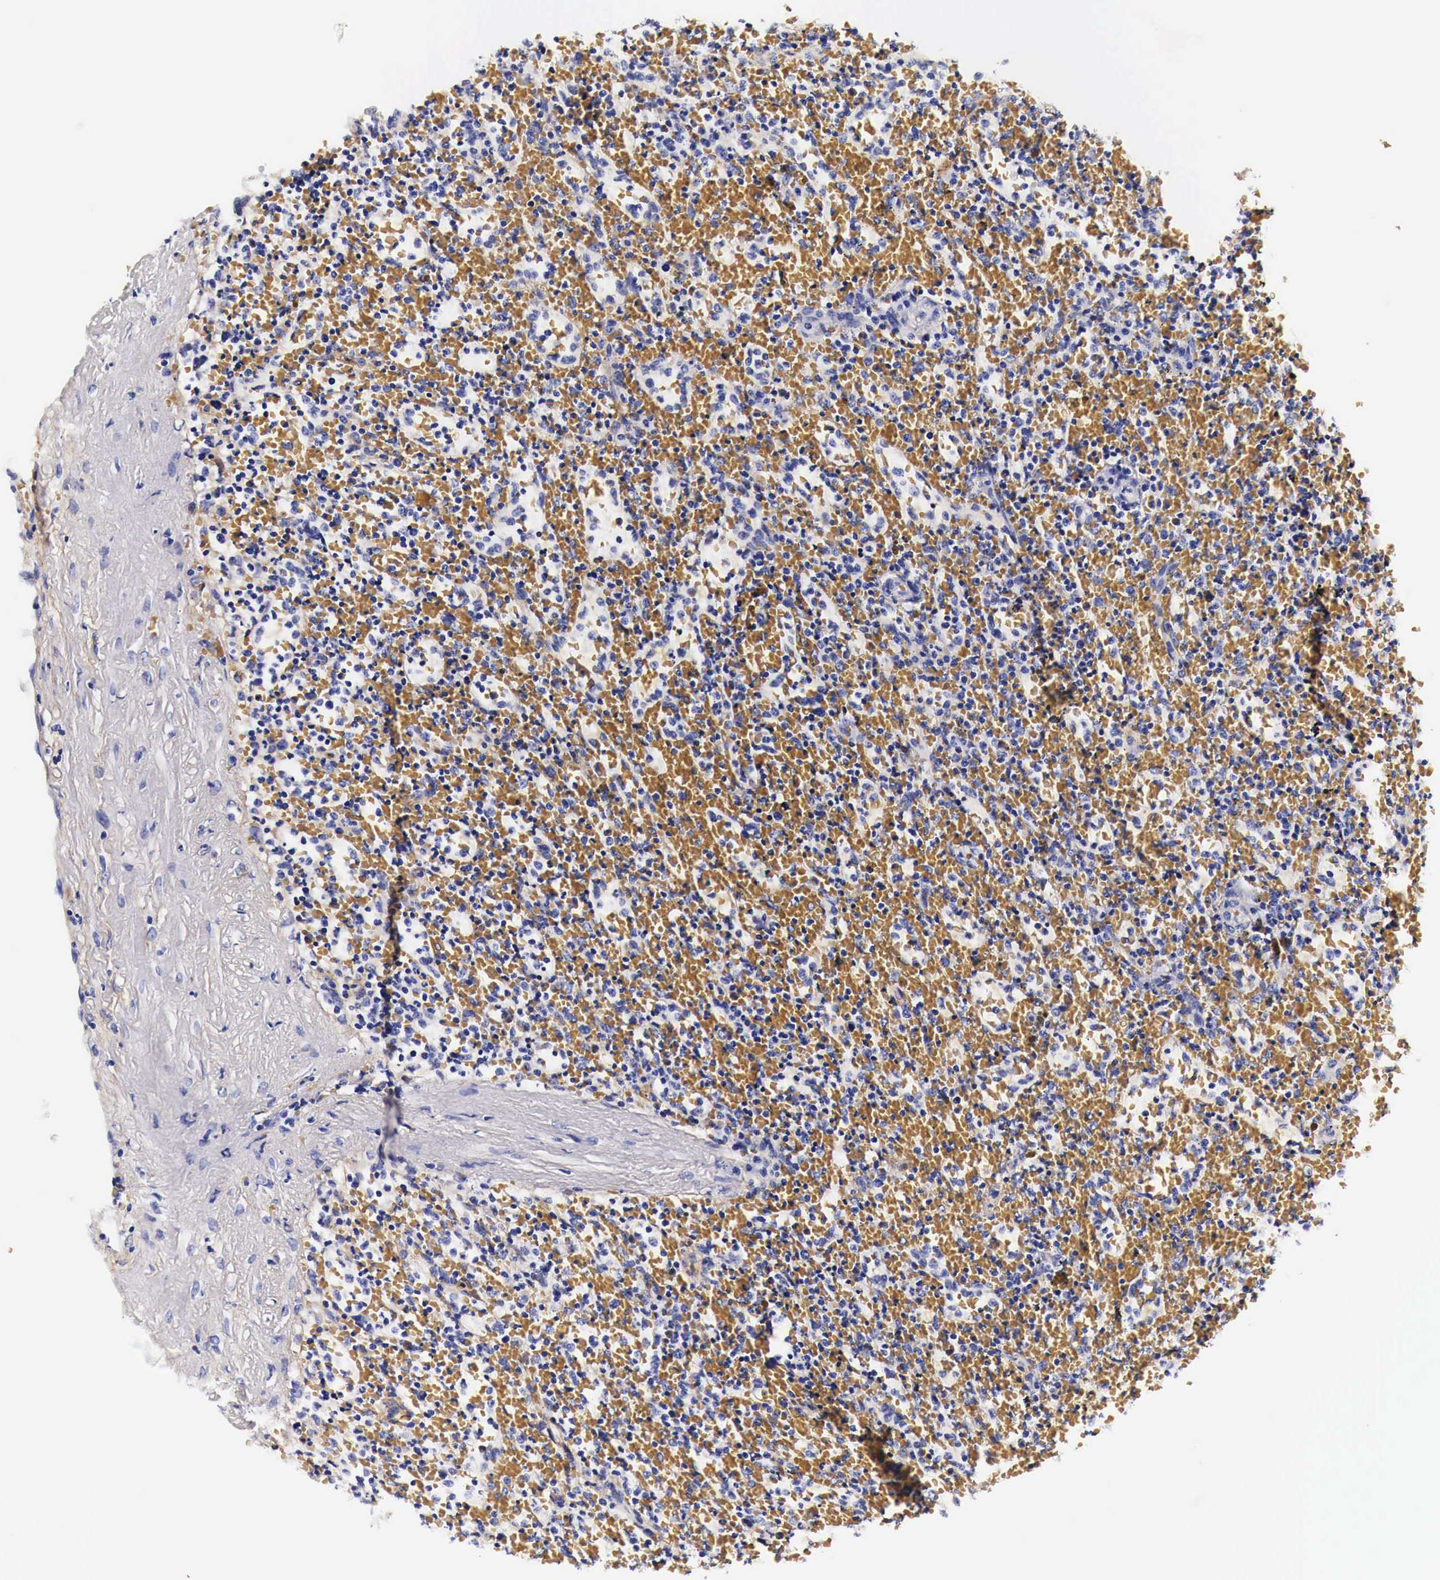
{"staining": {"intensity": "negative", "quantity": "none", "location": "none"}, "tissue": "lymphoma", "cell_type": "Tumor cells", "image_type": "cancer", "snomed": [{"axis": "morphology", "description": "Malignant lymphoma, non-Hodgkin's type, High grade"}, {"axis": "topography", "description": "Spleen"}, {"axis": "topography", "description": "Lymph node"}], "caption": "This is an immunohistochemistry image of lymphoma. There is no positivity in tumor cells.", "gene": "EGFR", "patient": {"sex": "female", "age": 70}}